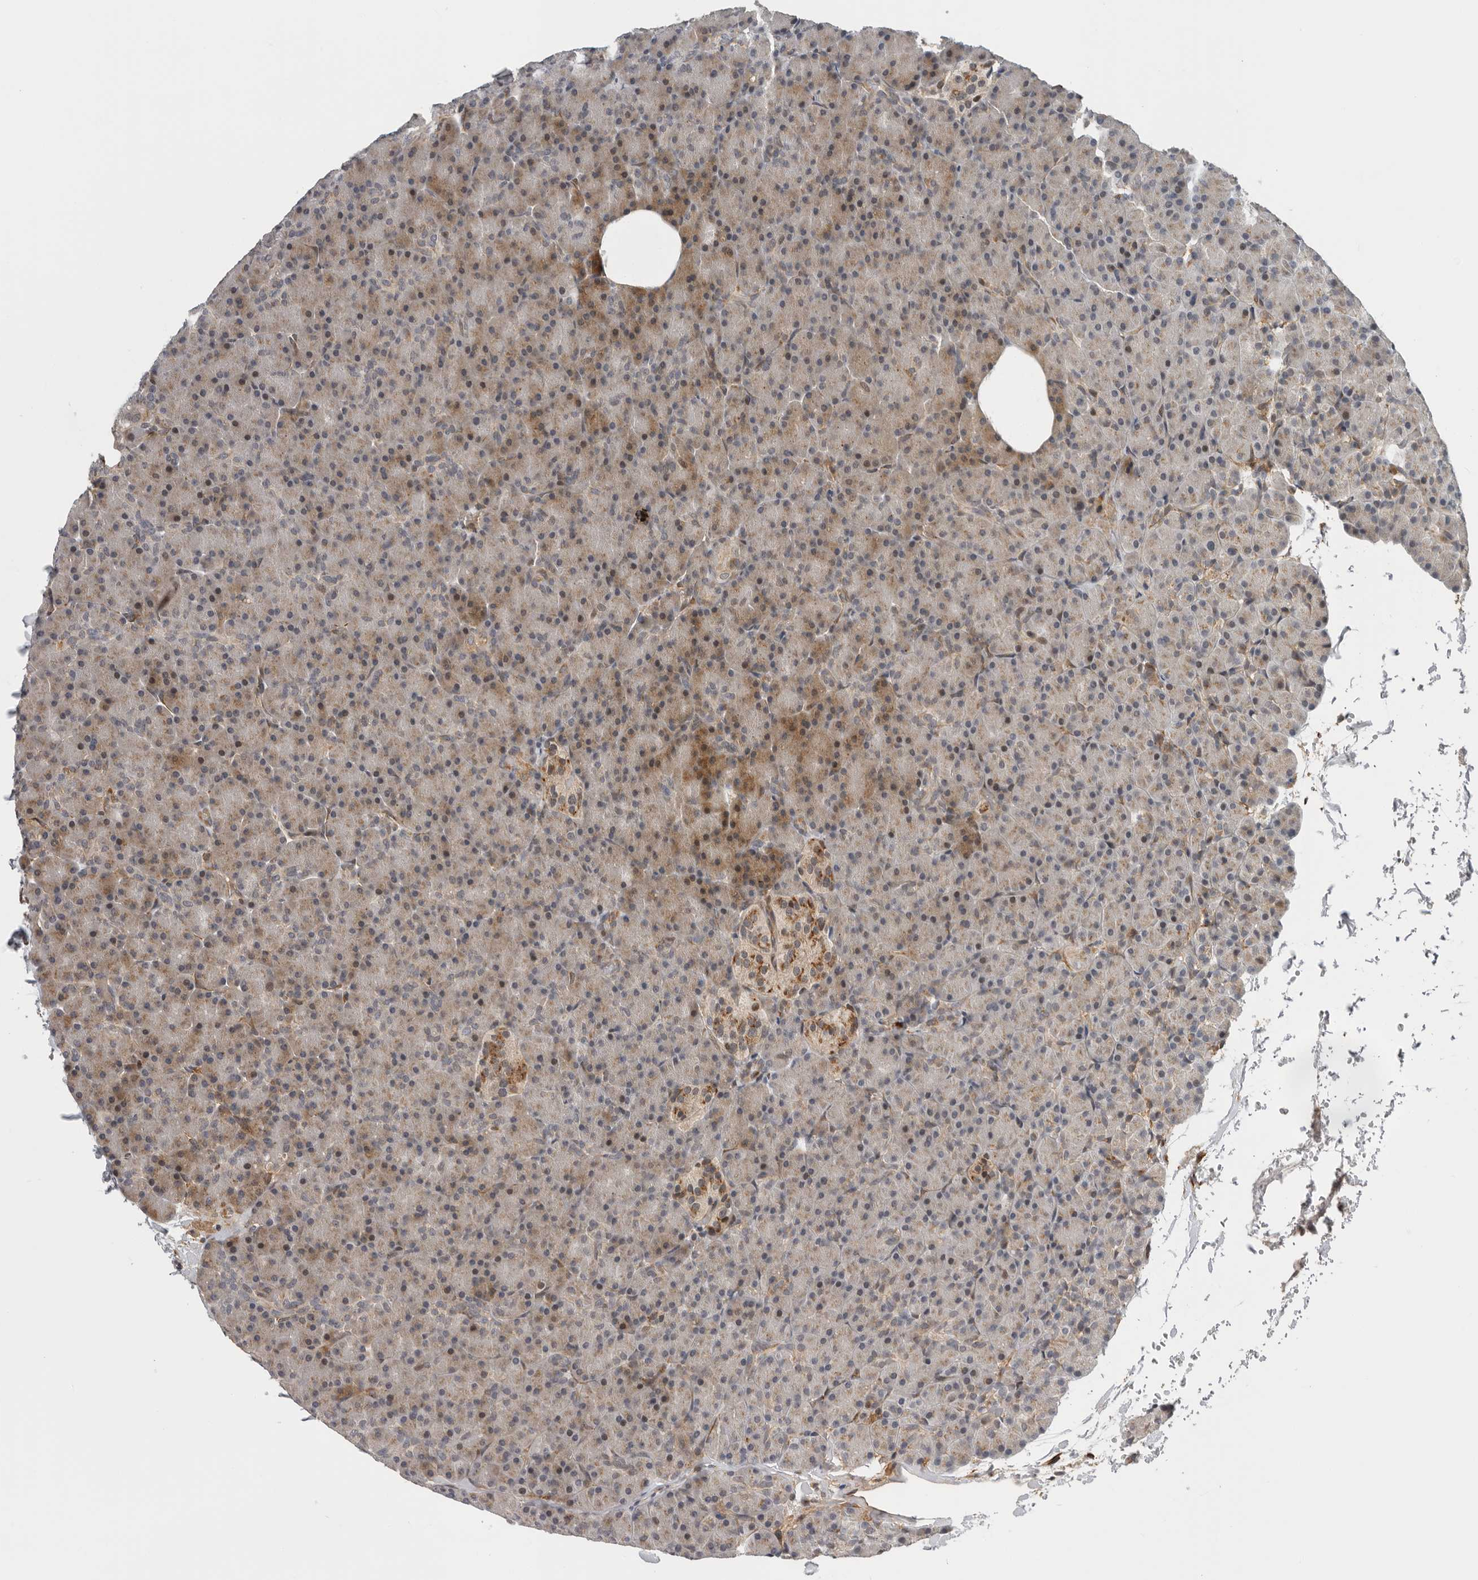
{"staining": {"intensity": "moderate", "quantity": "25%-75%", "location": "cytoplasmic/membranous"}, "tissue": "pancreas", "cell_type": "Exocrine glandular cells", "image_type": "normal", "snomed": [{"axis": "morphology", "description": "Normal tissue, NOS"}, {"axis": "topography", "description": "Pancreas"}], "caption": "Normal pancreas shows moderate cytoplasmic/membranous expression in approximately 25%-75% of exocrine glandular cells (IHC, brightfield microscopy, high magnification)..", "gene": "RNF157", "patient": {"sex": "female", "age": 43}}